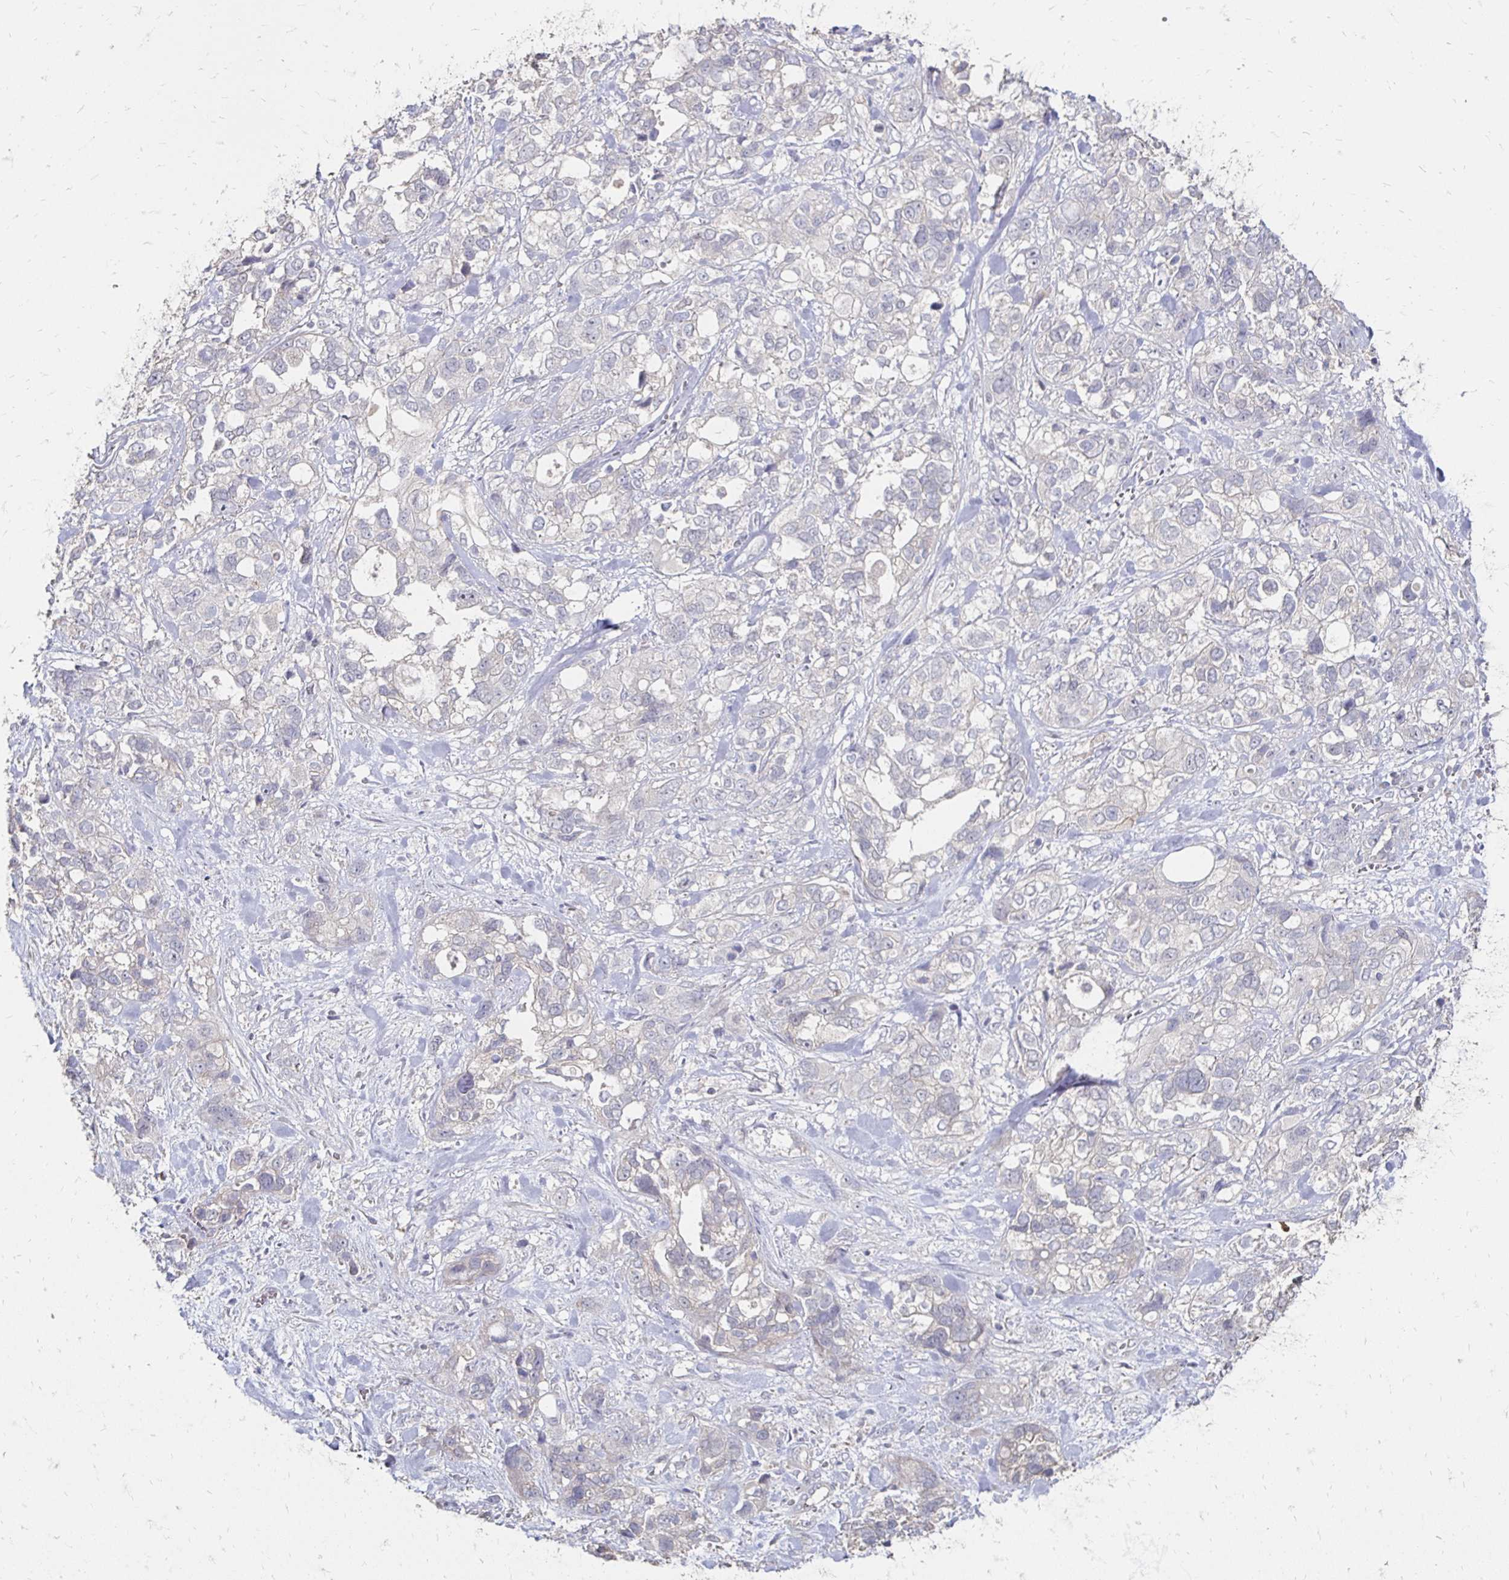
{"staining": {"intensity": "negative", "quantity": "none", "location": "none"}, "tissue": "stomach cancer", "cell_type": "Tumor cells", "image_type": "cancer", "snomed": [{"axis": "morphology", "description": "Adenocarcinoma, NOS"}, {"axis": "topography", "description": "Stomach, upper"}], "caption": "Immunohistochemistry (IHC) of stomach cancer (adenocarcinoma) exhibits no staining in tumor cells.", "gene": "ZNF727", "patient": {"sex": "female", "age": 81}}